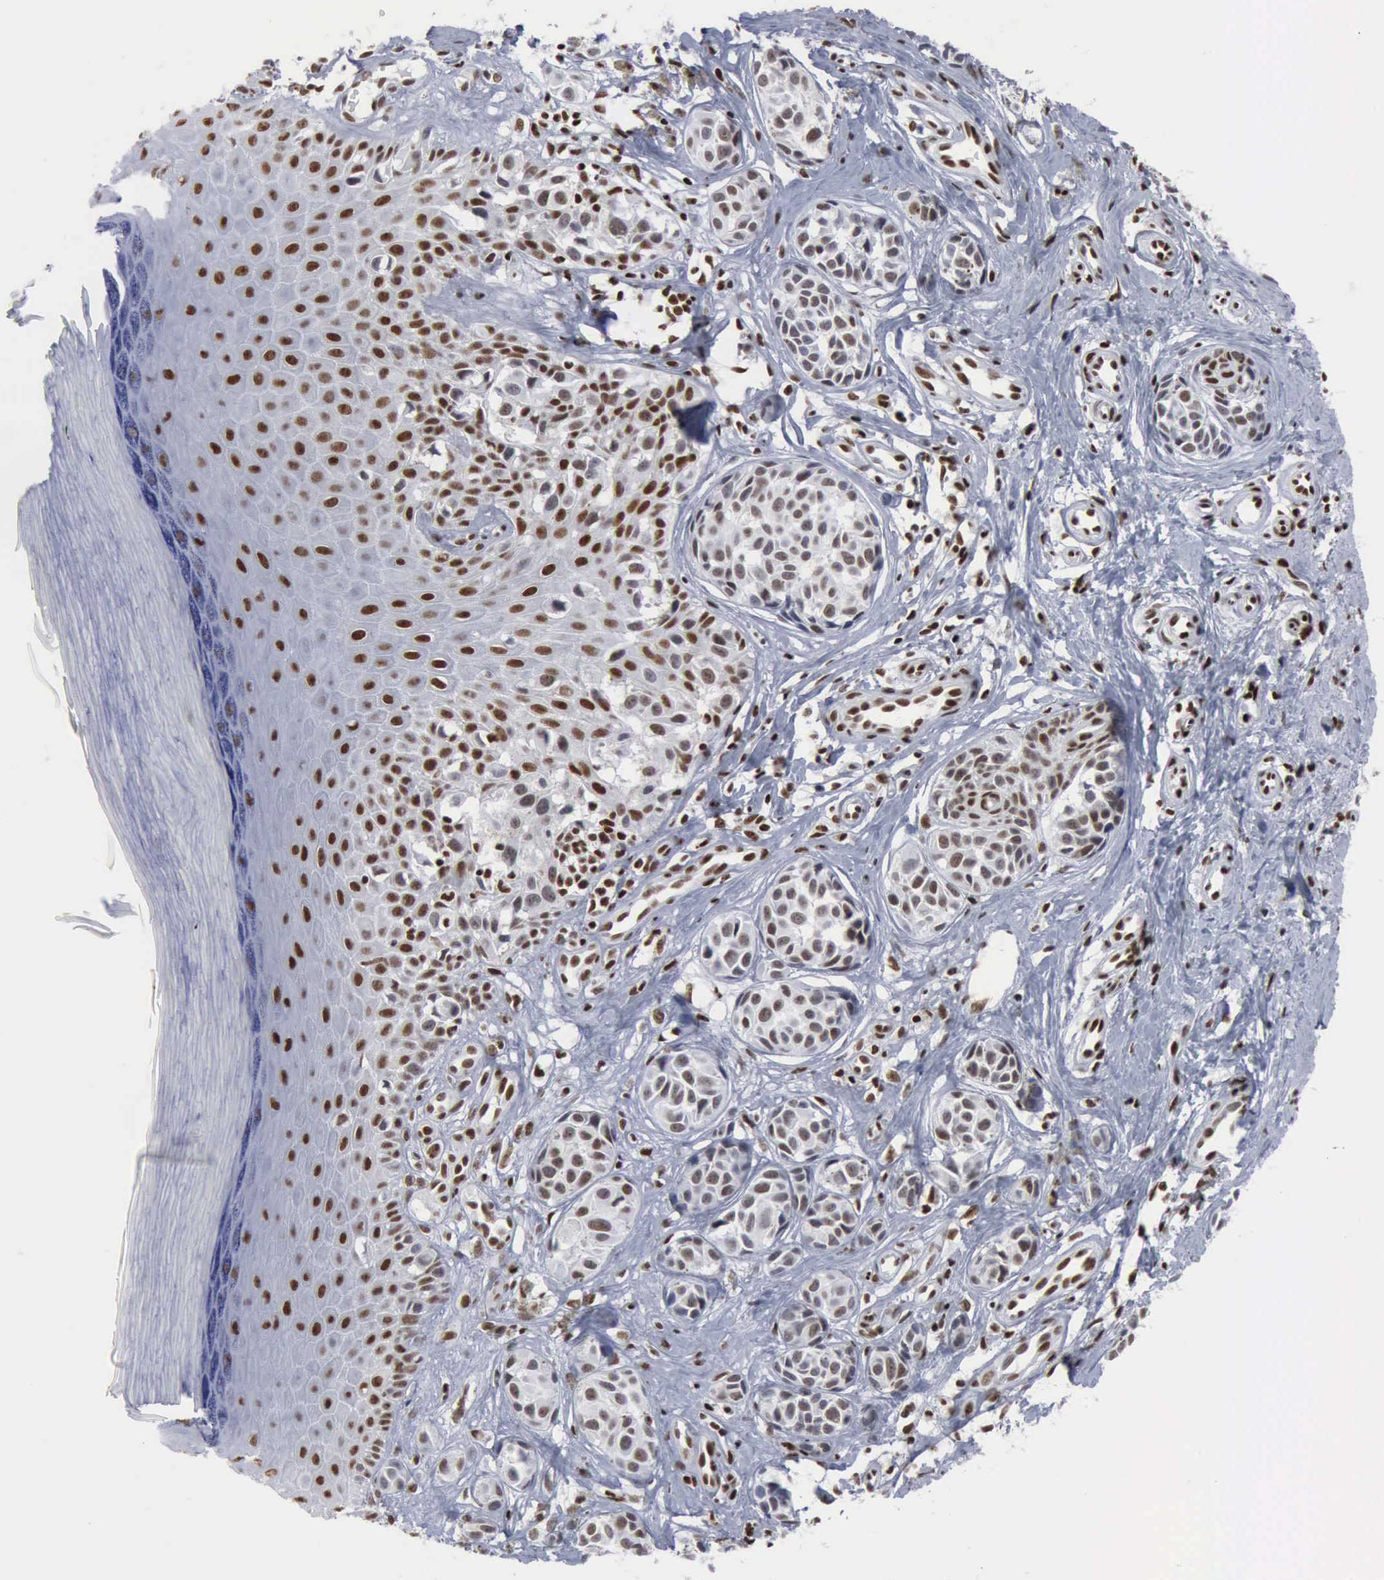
{"staining": {"intensity": "moderate", "quantity": ">75%", "location": "nuclear"}, "tissue": "melanoma", "cell_type": "Tumor cells", "image_type": "cancer", "snomed": [{"axis": "morphology", "description": "Malignant melanoma, NOS"}, {"axis": "topography", "description": "Skin"}], "caption": "Melanoma stained for a protein reveals moderate nuclear positivity in tumor cells.", "gene": "XPA", "patient": {"sex": "female", "age": 55}}